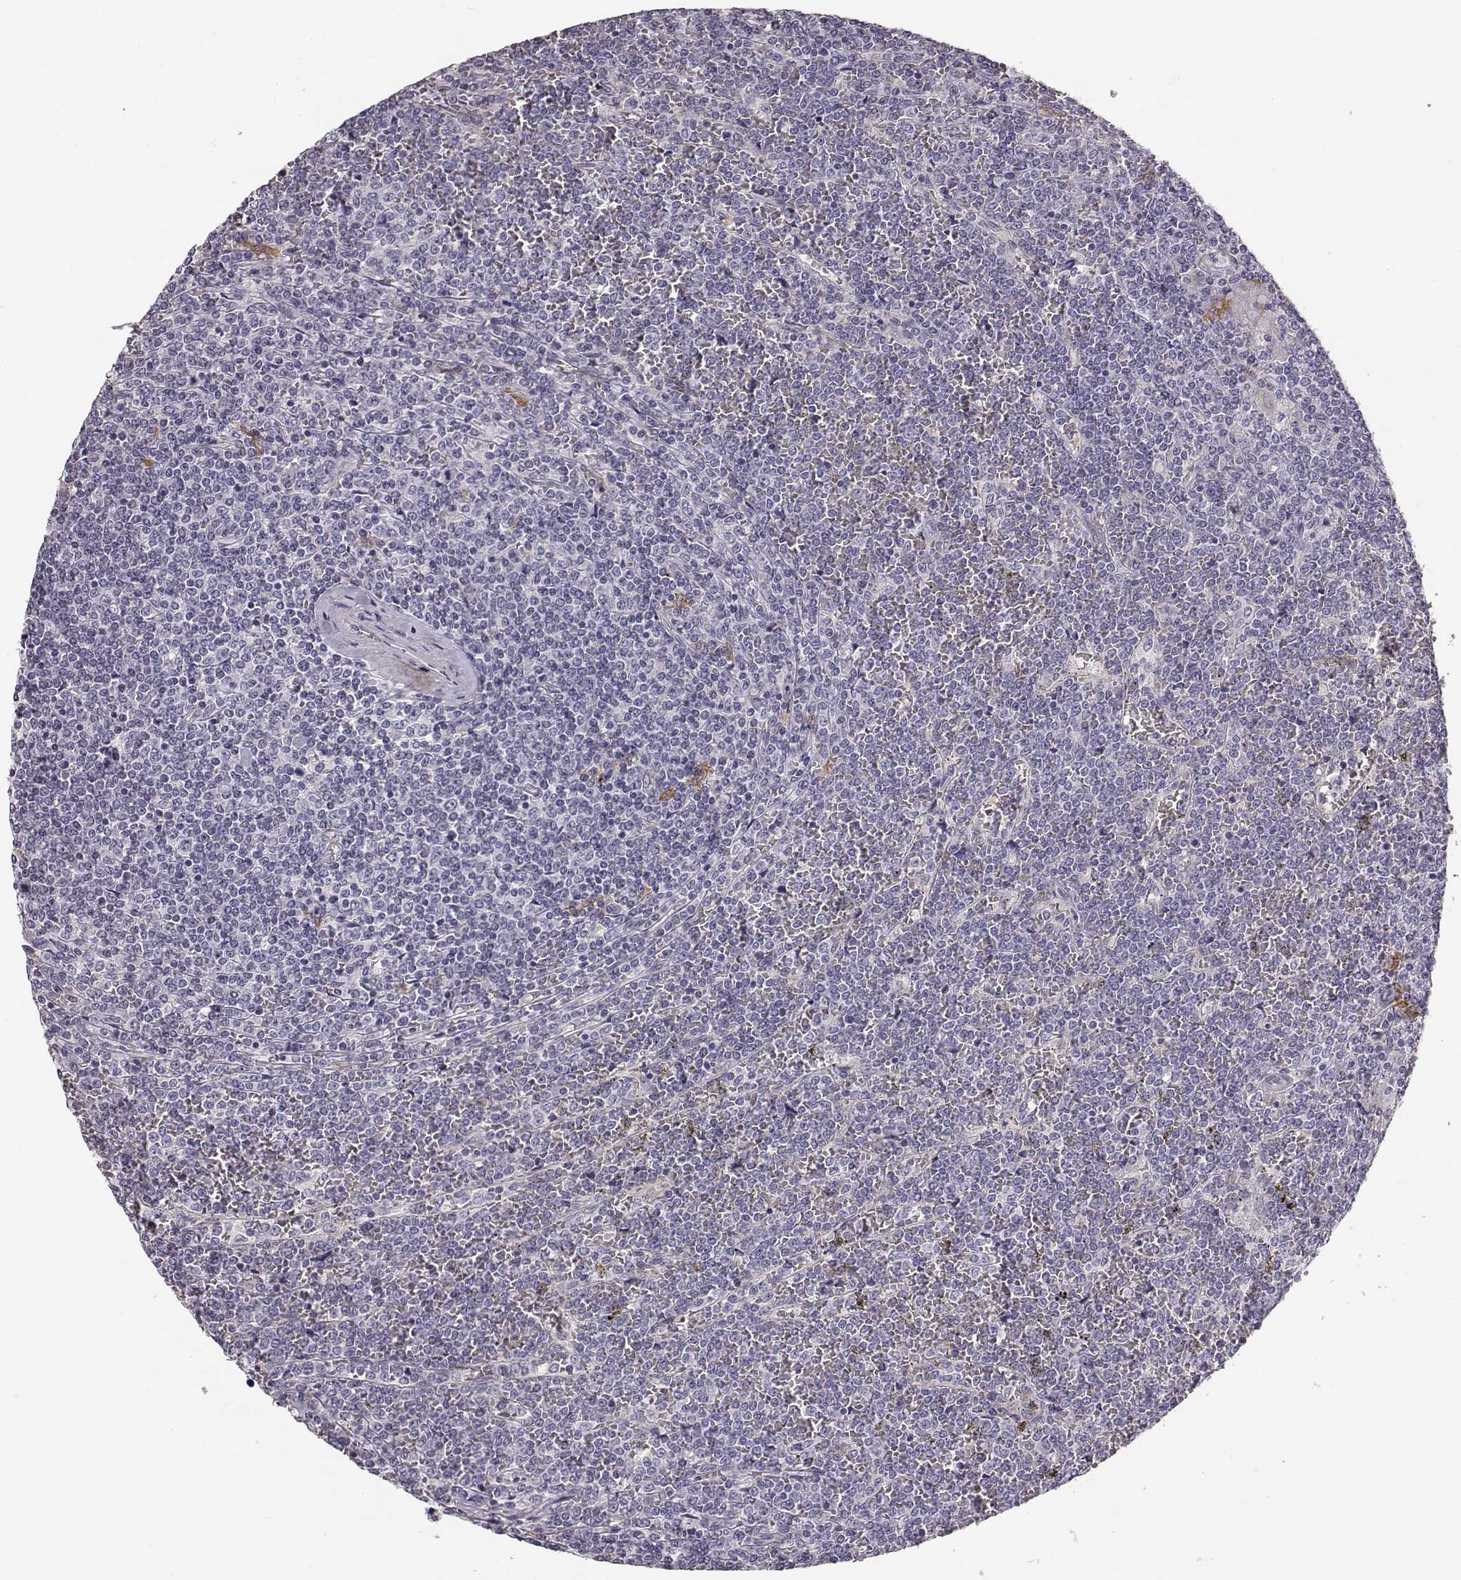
{"staining": {"intensity": "negative", "quantity": "none", "location": "none"}, "tissue": "lymphoma", "cell_type": "Tumor cells", "image_type": "cancer", "snomed": [{"axis": "morphology", "description": "Malignant lymphoma, non-Hodgkin's type, Low grade"}, {"axis": "topography", "description": "Spleen"}], "caption": "Image shows no protein positivity in tumor cells of low-grade malignant lymphoma, non-Hodgkin's type tissue. (Immunohistochemistry (ihc), brightfield microscopy, high magnification).", "gene": "GPR50", "patient": {"sex": "female", "age": 19}}